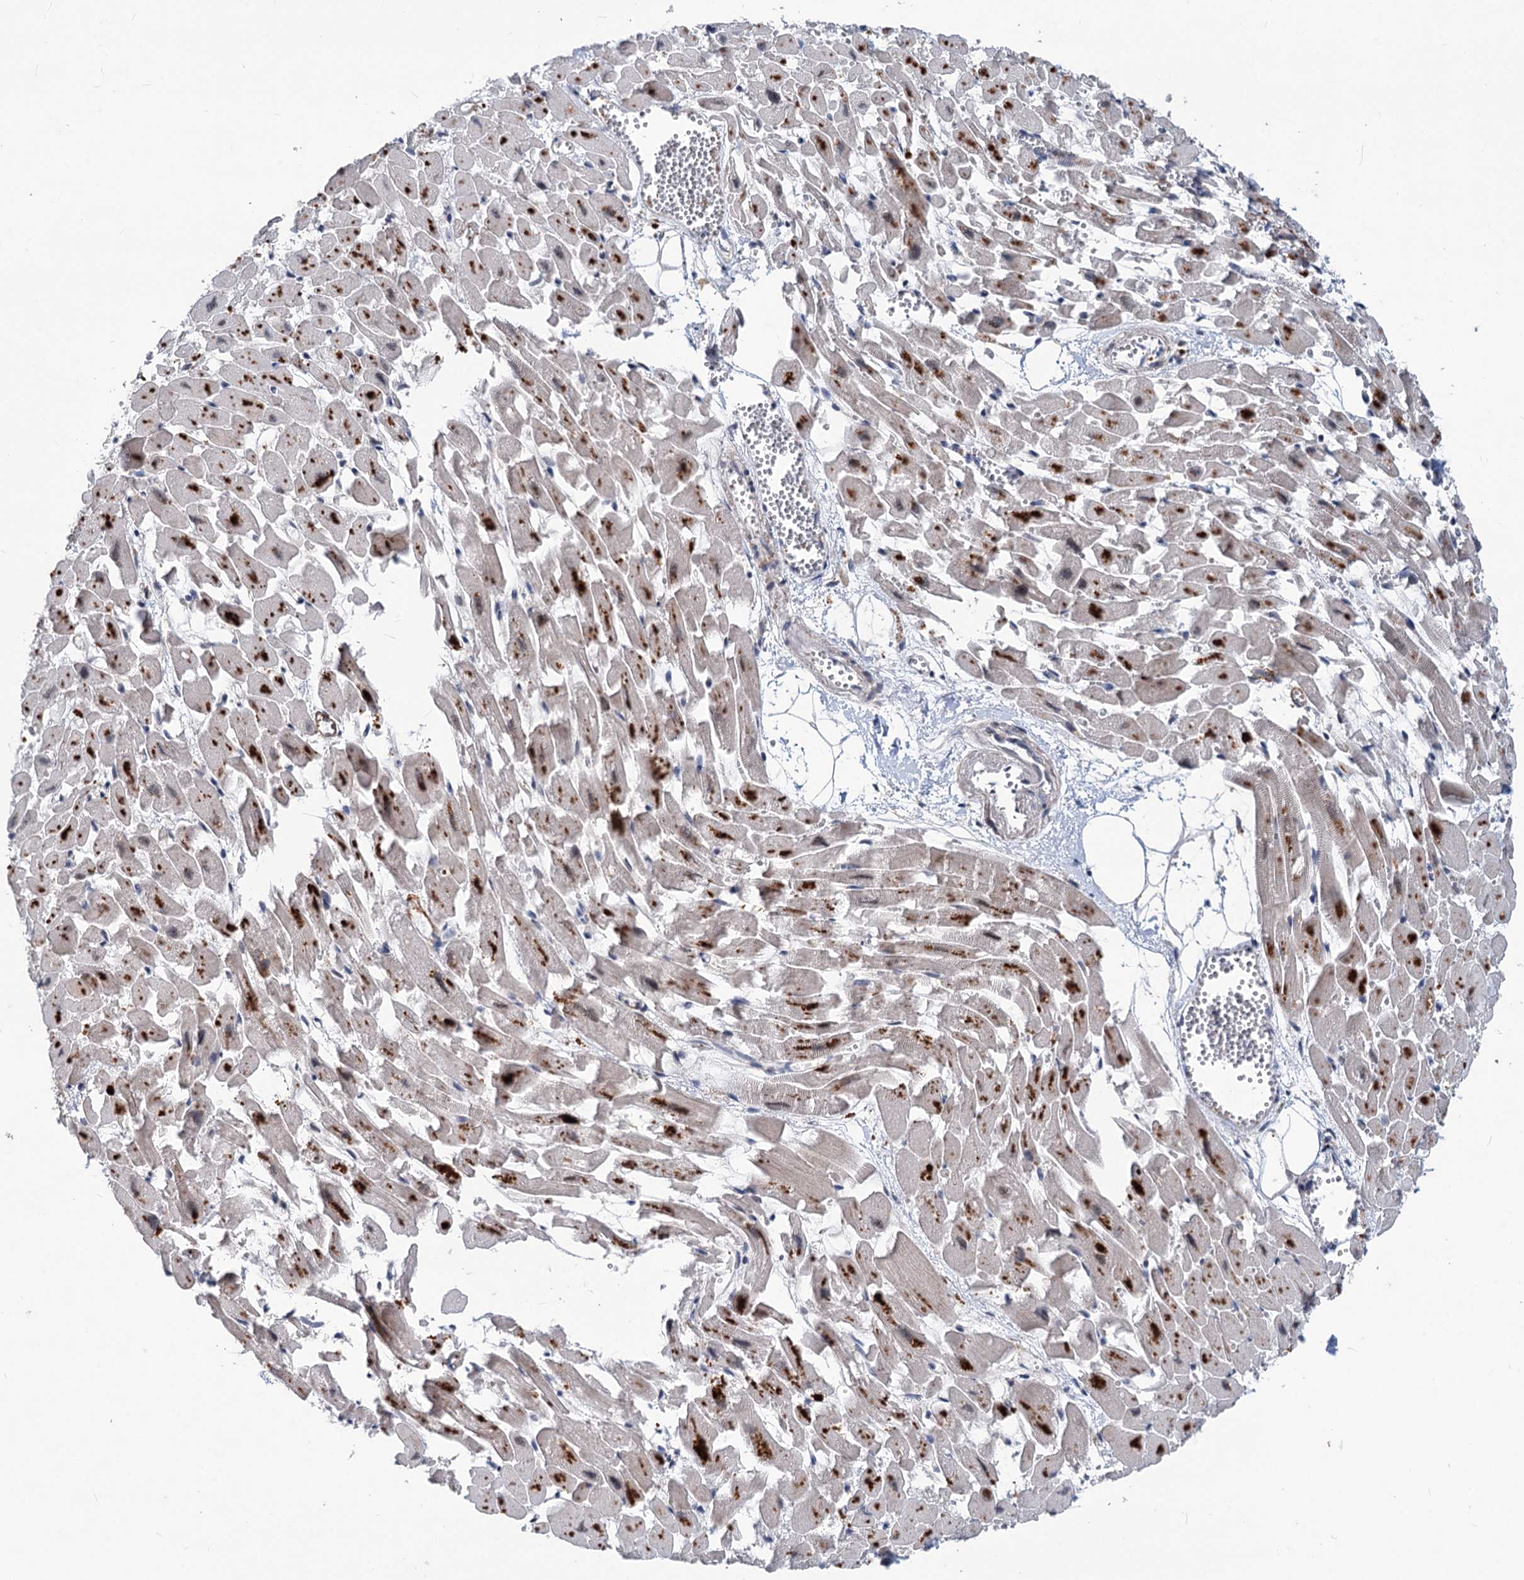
{"staining": {"intensity": "moderate", "quantity": "25%-75%", "location": "cytoplasmic/membranous,nuclear"}, "tissue": "heart muscle", "cell_type": "Cardiomyocytes", "image_type": "normal", "snomed": [{"axis": "morphology", "description": "Normal tissue, NOS"}, {"axis": "topography", "description": "Heart"}], "caption": "Immunohistochemical staining of normal human heart muscle reveals moderate cytoplasmic/membranous,nuclear protein staining in about 25%-75% of cardiomyocytes.", "gene": "PHF8", "patient": {"sex": "female", "age": 64}}